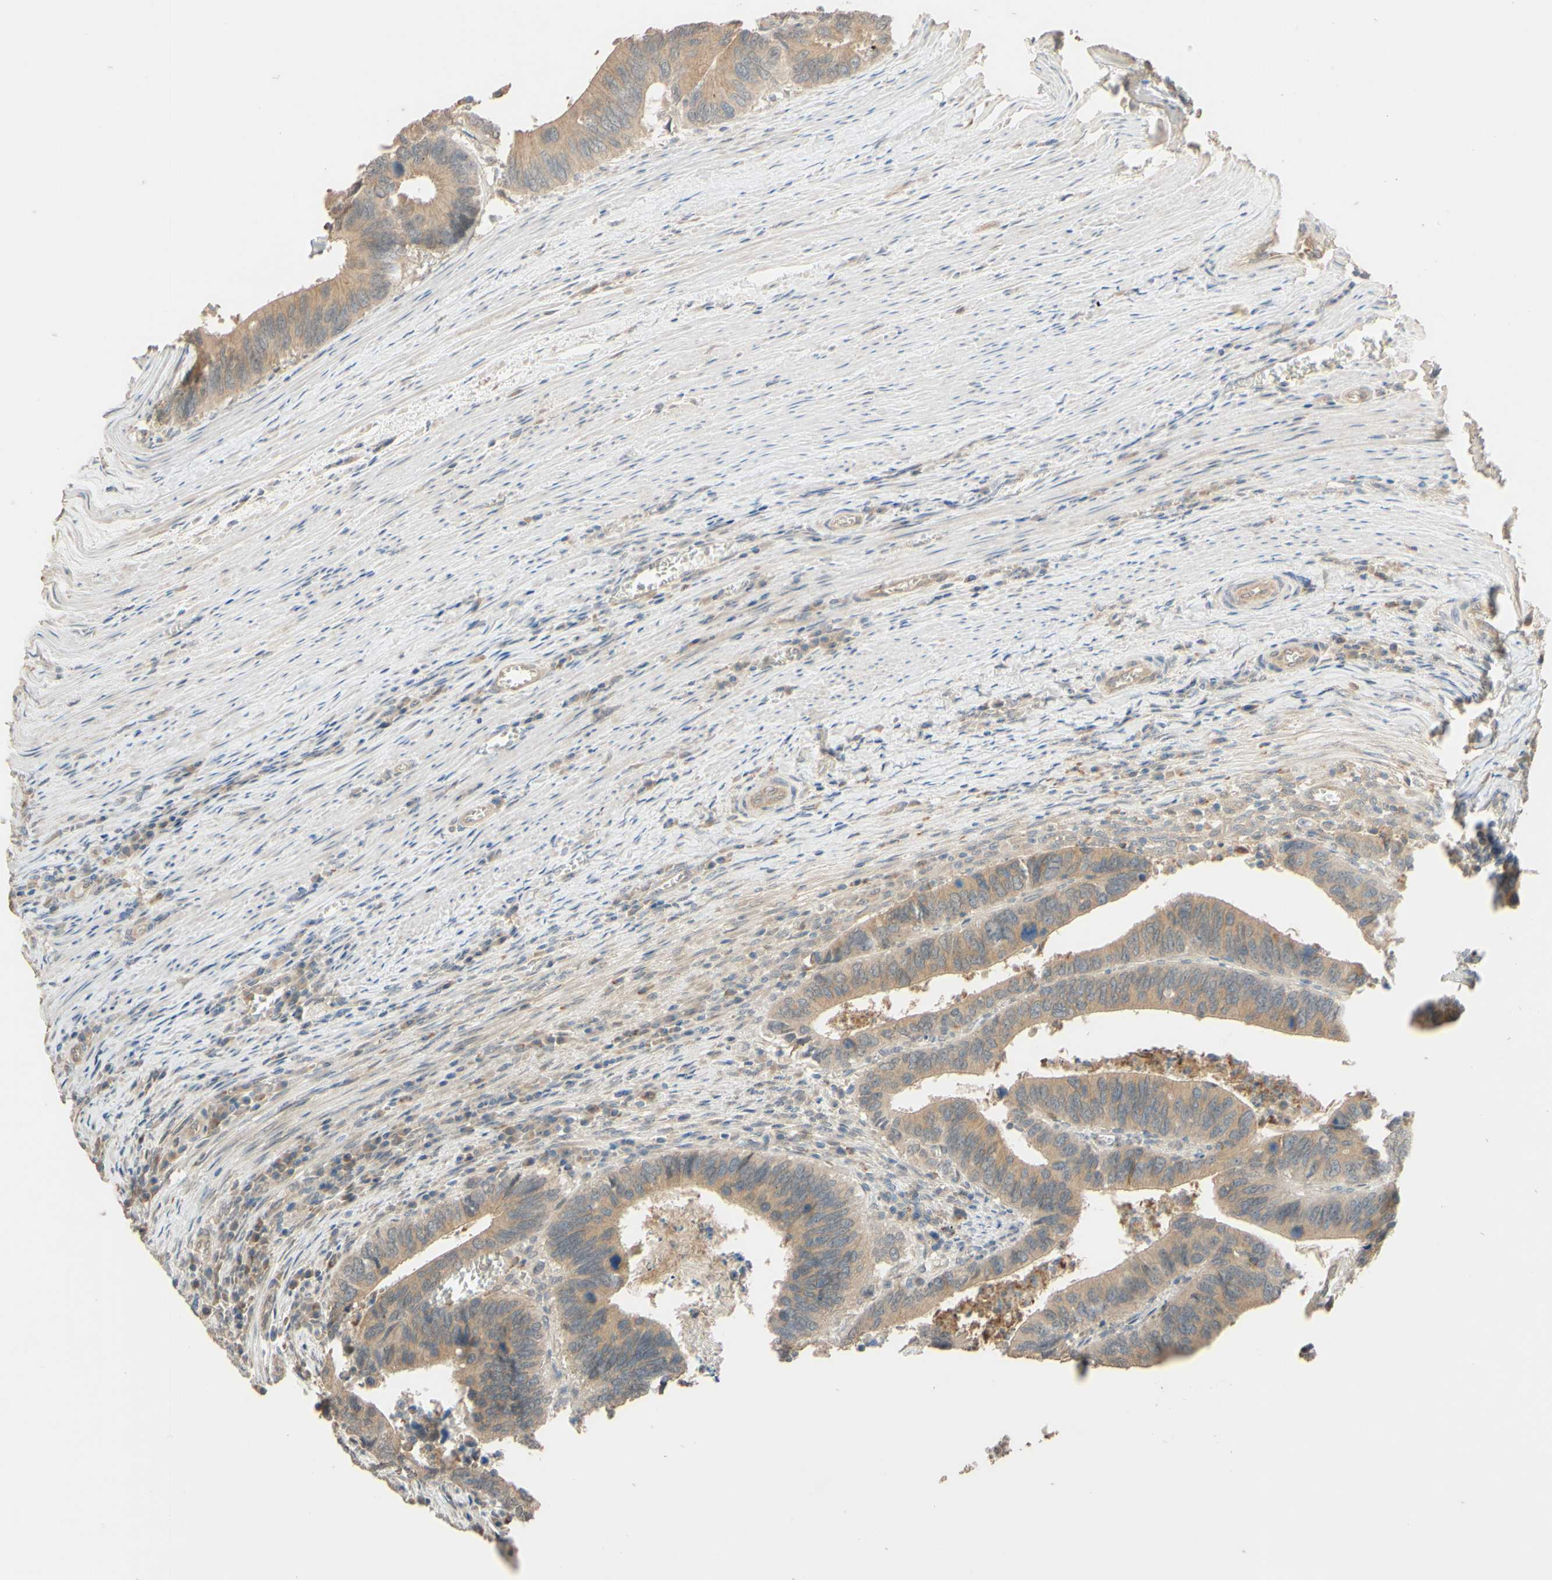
{"staining": {"intensity": "weak", "quantity": ">75%", "location": "cytoplasmic/membranous"}, "tissue": "colorectal cancer", "cell_type": "Tumor cells", "image_type": "cancer", "snomed": [{"axis": "morphology", "description": "Adenocarcinoma, NOS"}, {"axis": "topography", "description": "Colon"}], "caption": "Brown immunohistochemical staining in adenocarcinoma (colorectal) displays weak cytoplasmic/membranous staining in about >75% of tumor cells.", "gene": "SMIM19", "patient": {"sex": "male", "age": 72}}